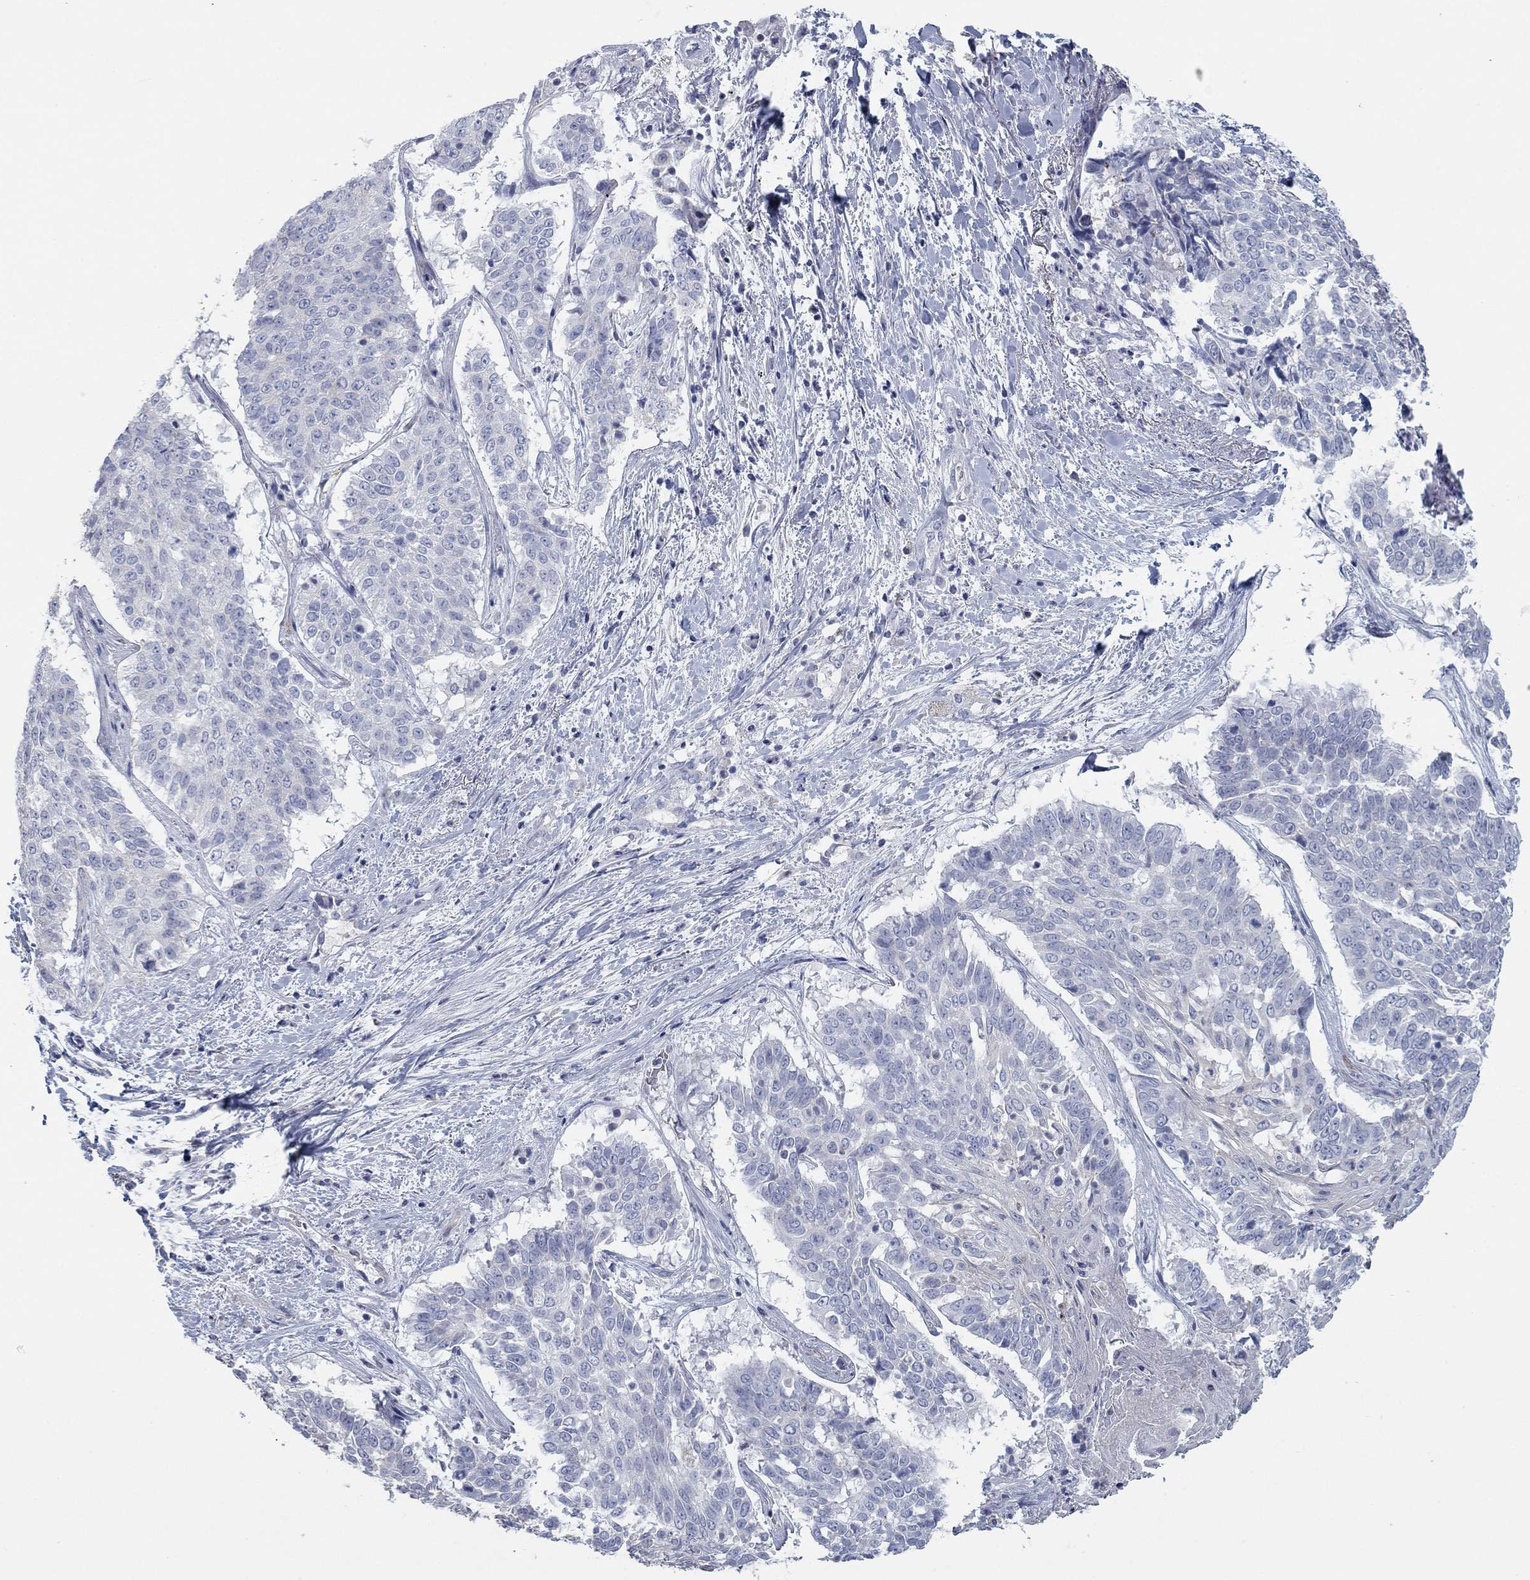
{"staining": {"intensity": "negative", "quantity": "none", "location": "none"}, "tissue": "lung cancer", "cell_type": "Tumor cells", "image_type": "cancer", "snomed": [{"axis": "morphology", "description": "Squamous cell carcinoma, NOS"}, {"axis": "topography", "description": "Lung"}], "caption": "Immunohistochemical staining of squamous cell carcinoma (lung) shows no significant positivity in tumor cells.", "gene": "APOC3", "patient": {"sex": "male", "age": 64}}